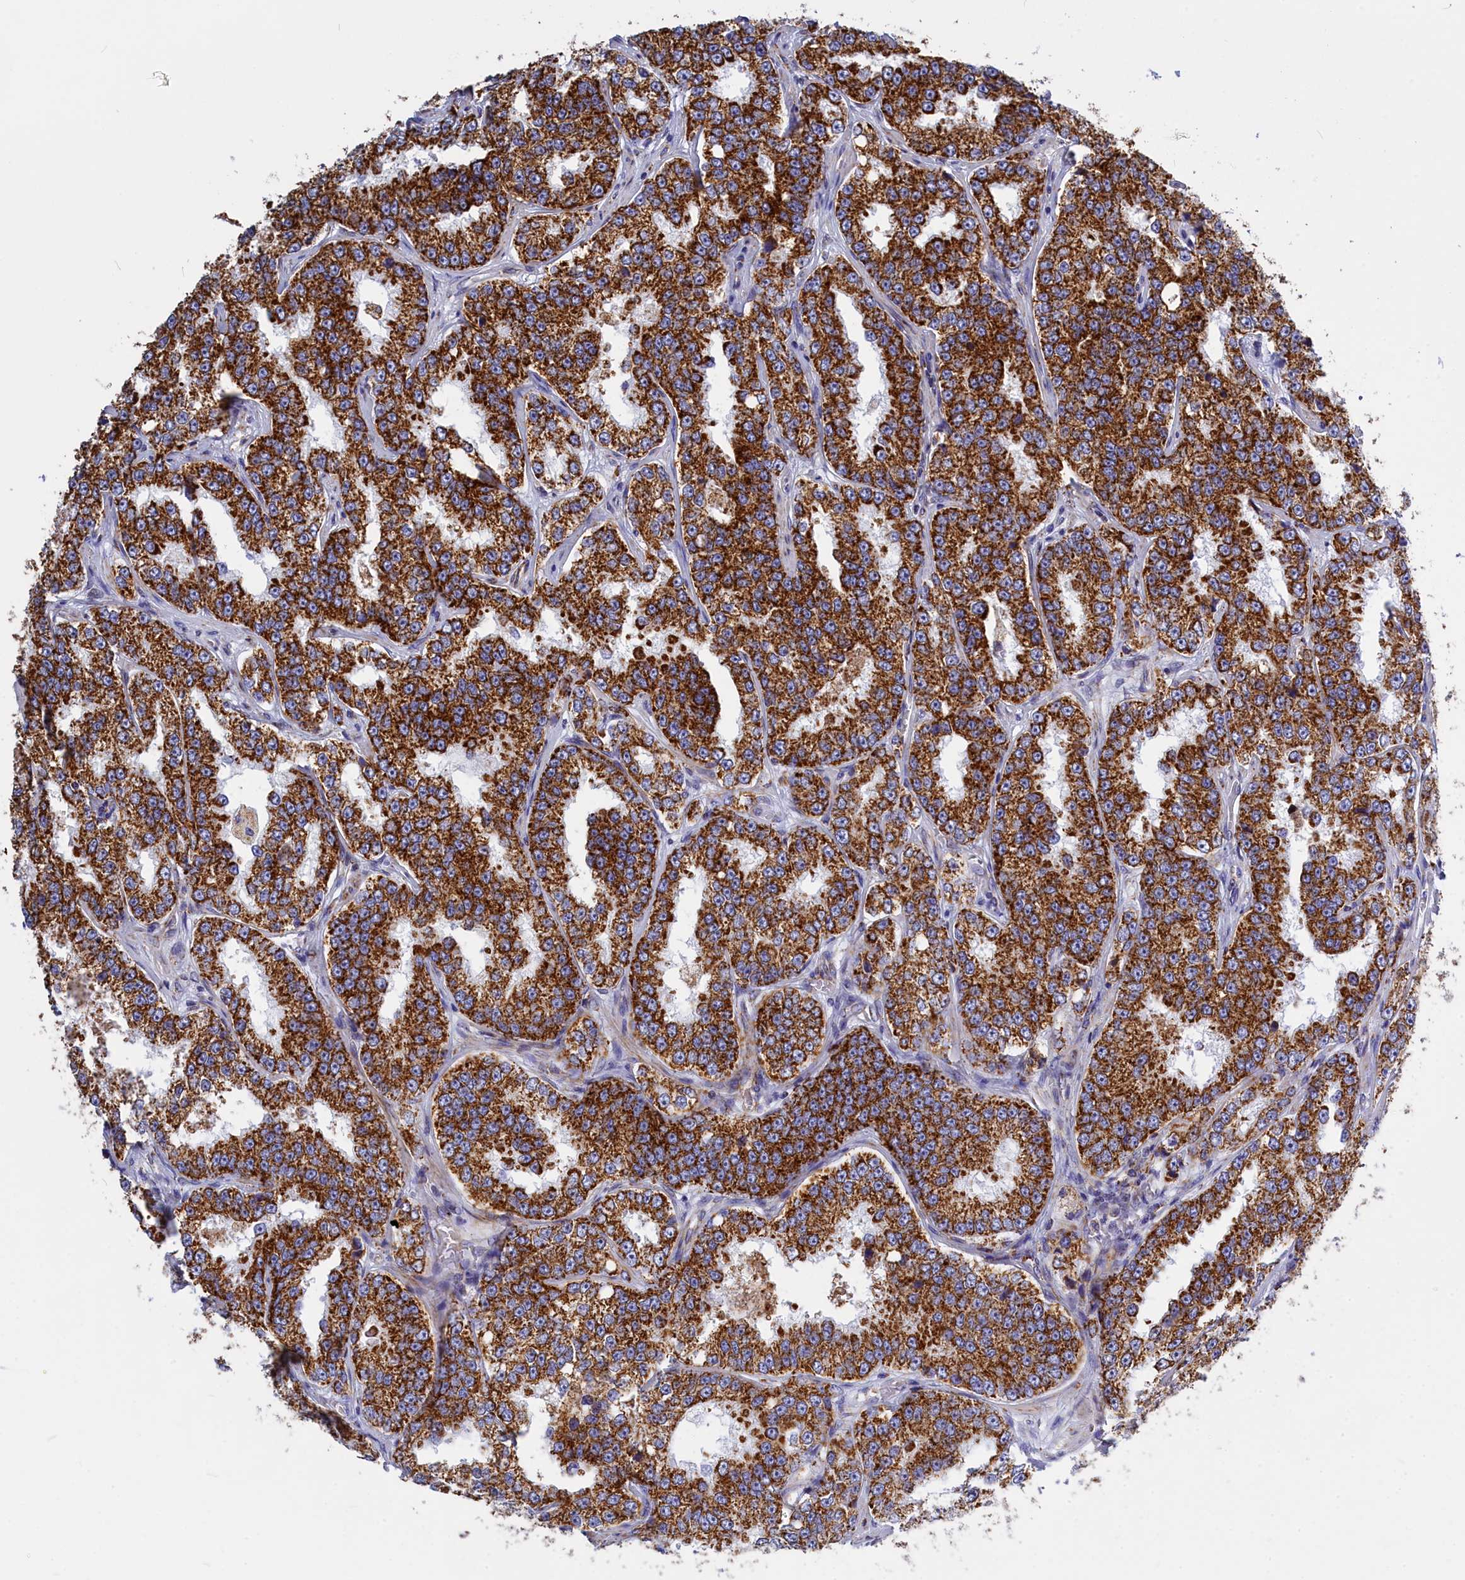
{"staining": {"intensity": "strong", "quantity": ">75%", "location": "cytoplasmic/membranous"}, "tissue": "prostate cancer", "cell_type": "Tumor cells", "image_type": "cancer", "snomed": [{"axis": "morphology", "description": "Normal tissue, NOS"}, {"axis": "morphology", "description": "Adenocarcinoma, High grade"}, {"axis": "topography", "description": "Prostate"}], "caption": "Brown immunohistochemical staining in prostate cancer exhibits strong cytoplasmic/membranous staining in approximately >75% of tumor cells.", "gene": "VDAC2", "patient": {"sex": "male", "age": 83}}